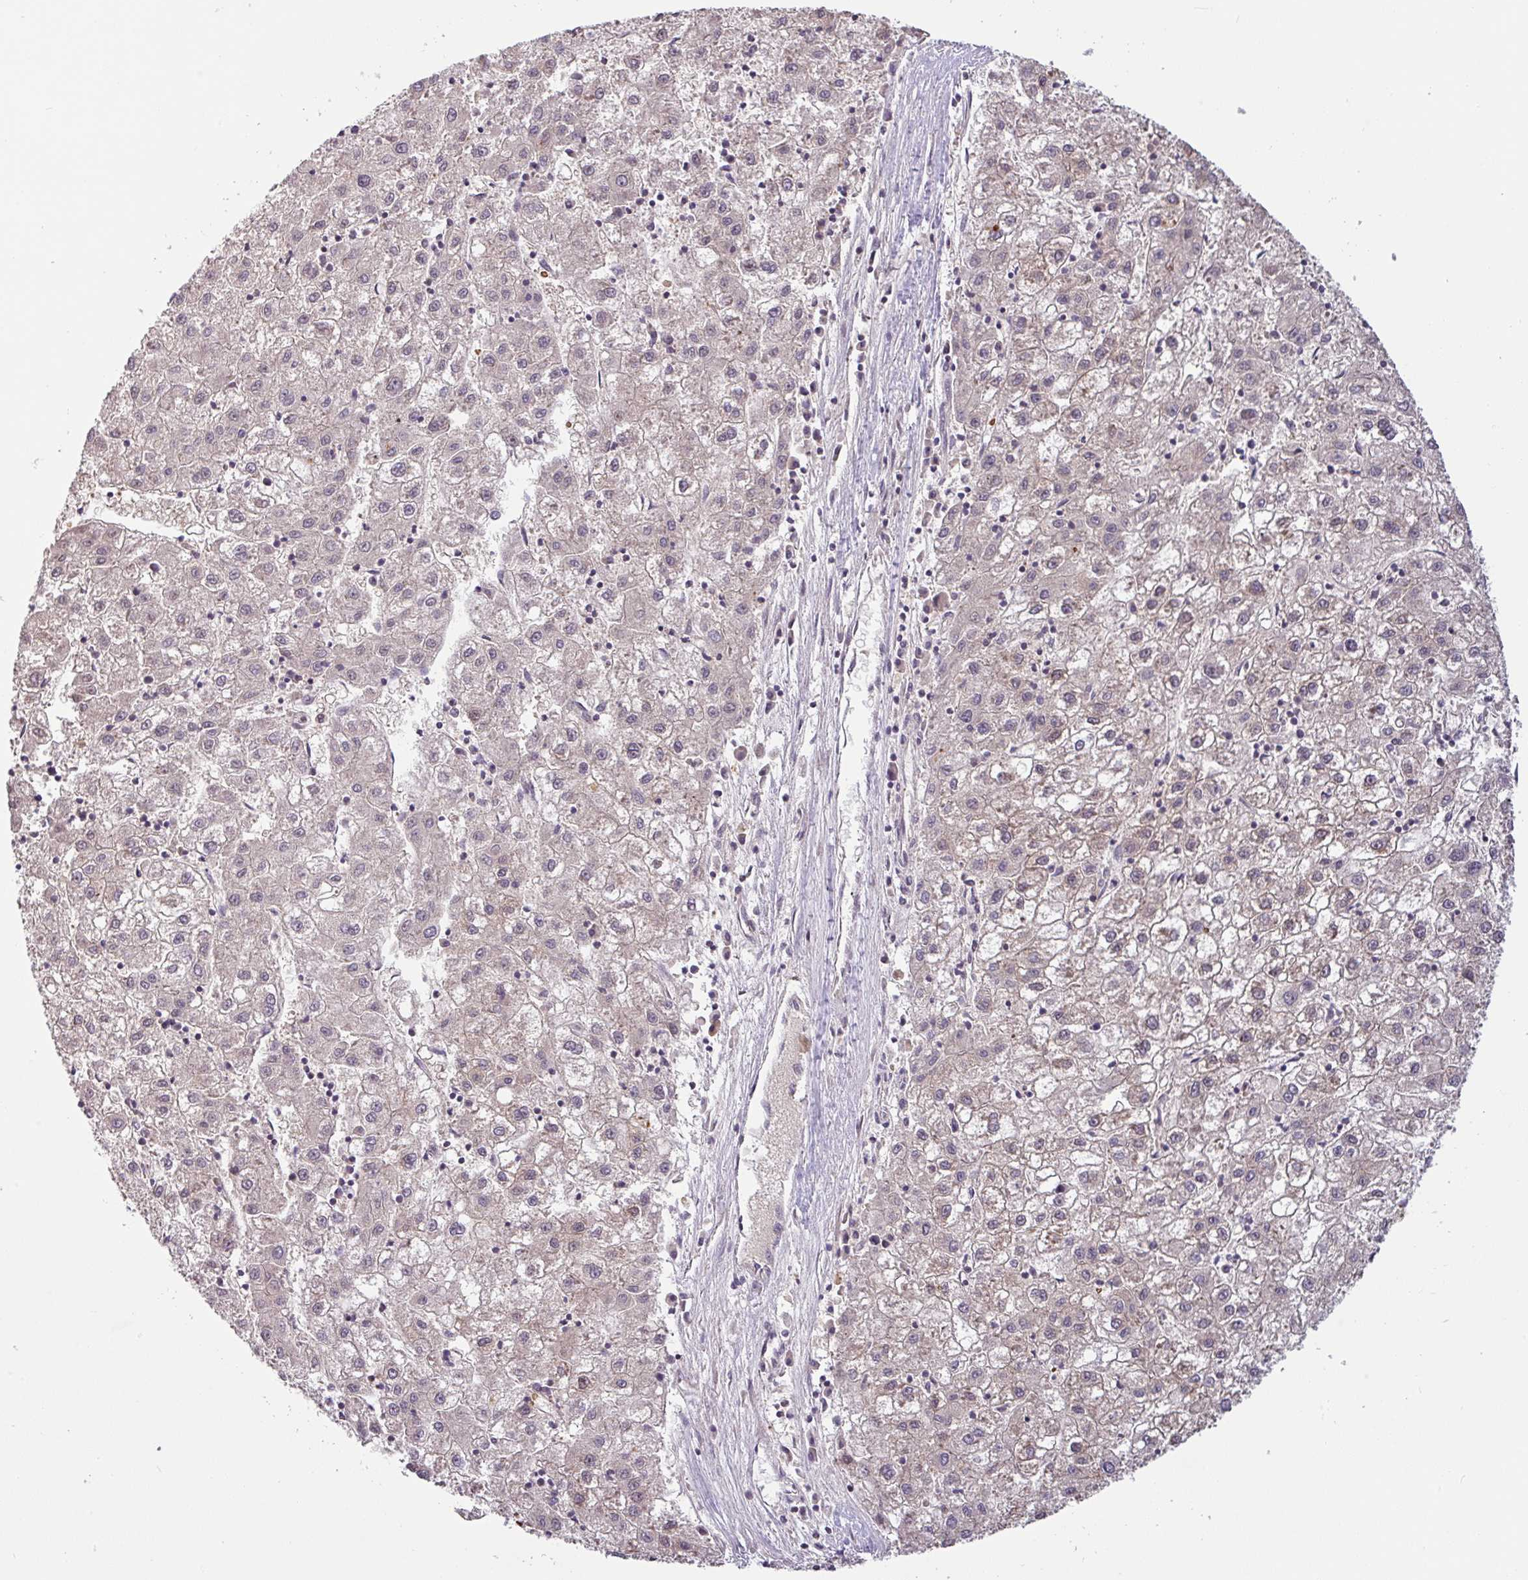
{"staining": {"intensity": "weak", "quantity": "<25%", "location": "nuclear"}, "tissue": "liver cancer", "cell_type": "Tumor cells", "image_type": "cancer", "snomed": [{"axis": "morphology", "description": "Carcinoma, Hepatocellular, NOS"}, {"axis": "topography", "description": "Liver"}], "caption": "The photomicrograph reveals no staining of tumor cells in liver cancer.", "gene": "SHB", "patient": {"sex": "male", "age": 72}}